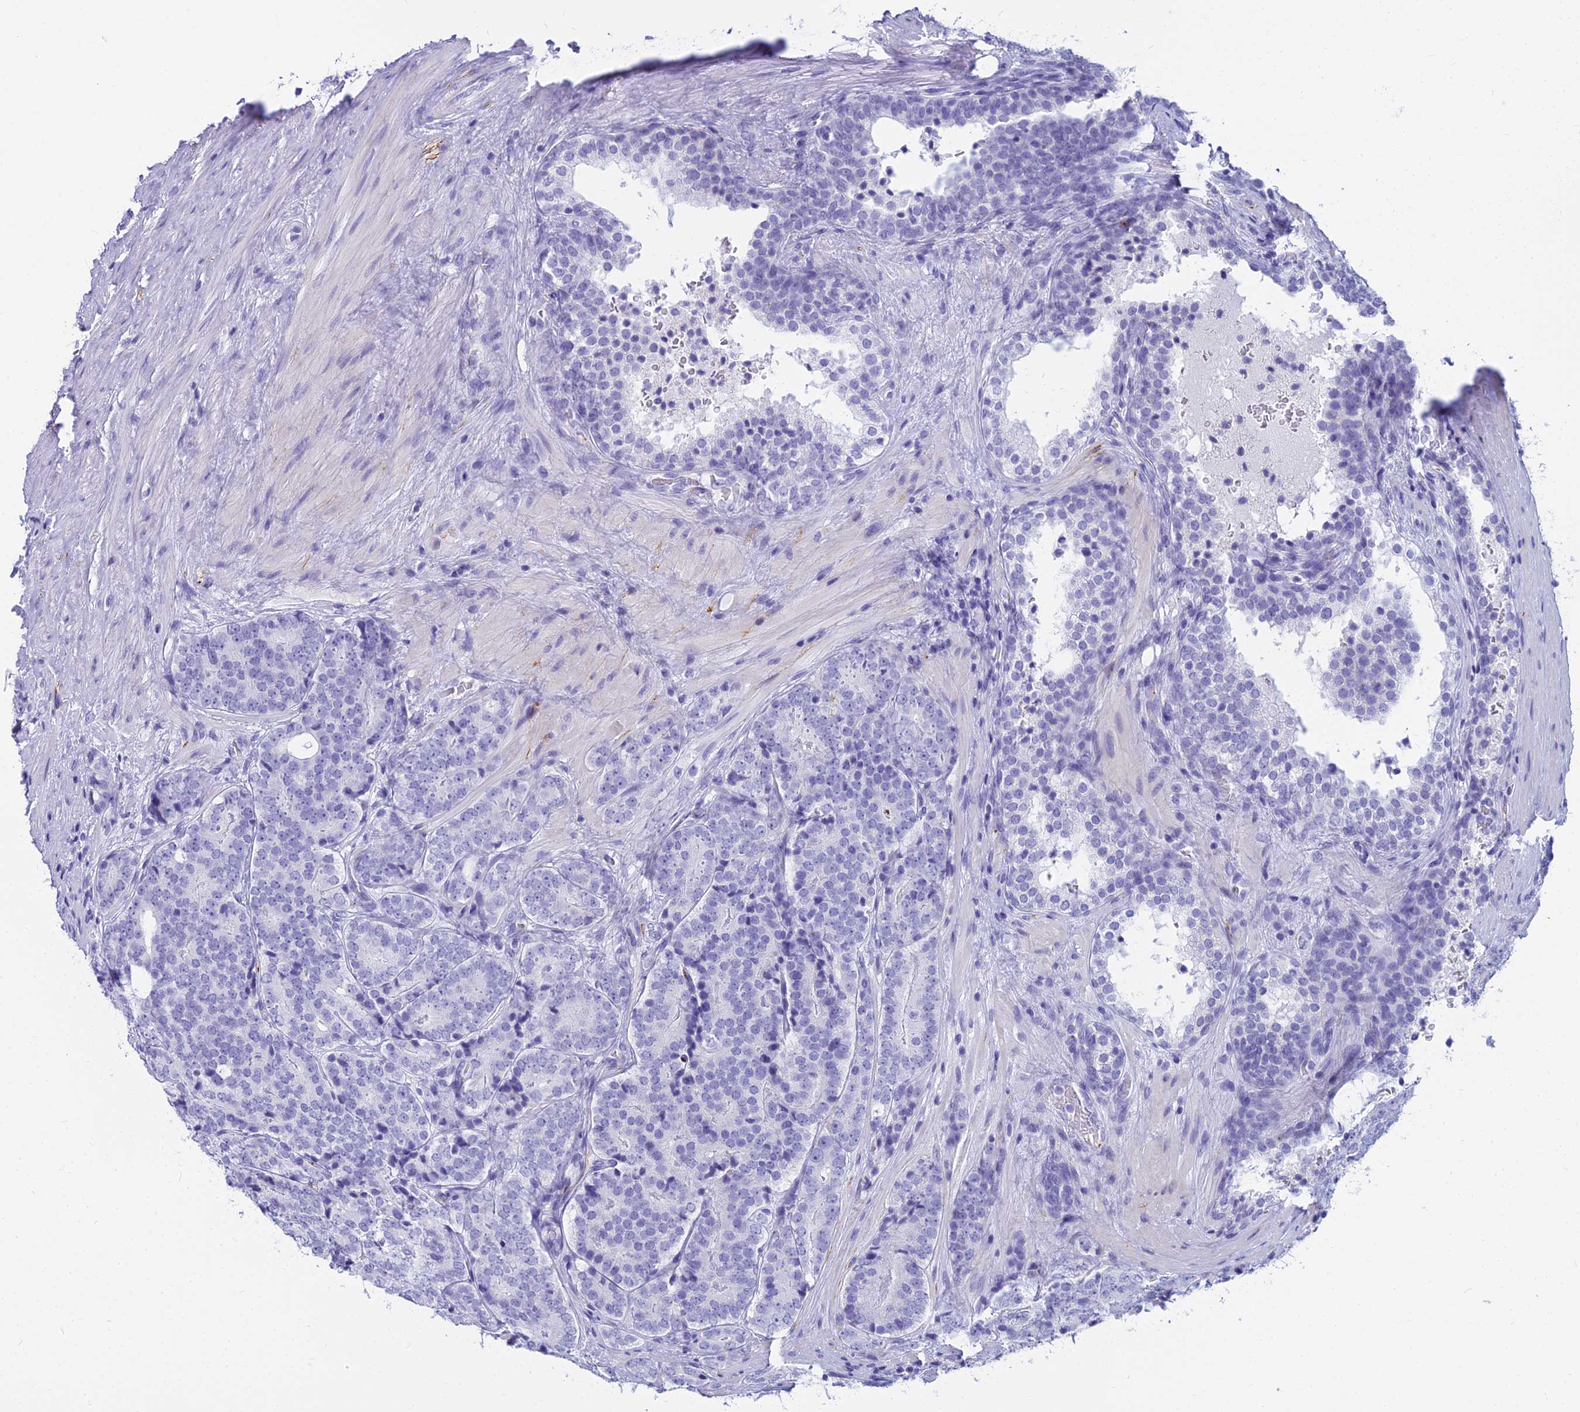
{"staining": {"intensity": "negative", "quantity": "none", "location": "none"}, "tissue": "prostate cancer", "cell_type": "Tumor cells", "image_type": "cancer", "snomed": [{"axis": "morphology", "description": "Adenocarcinoma, High grade"}, {"axis": "topography", "description": "Prostate"}], "caption": "The immunohistochemistry (IHC) photomicrograph has no significant positivity in tumor cells of prostate cancer tissue.", "gene": "EVI2A", "patient": {"sex": "male", "age": 56}}